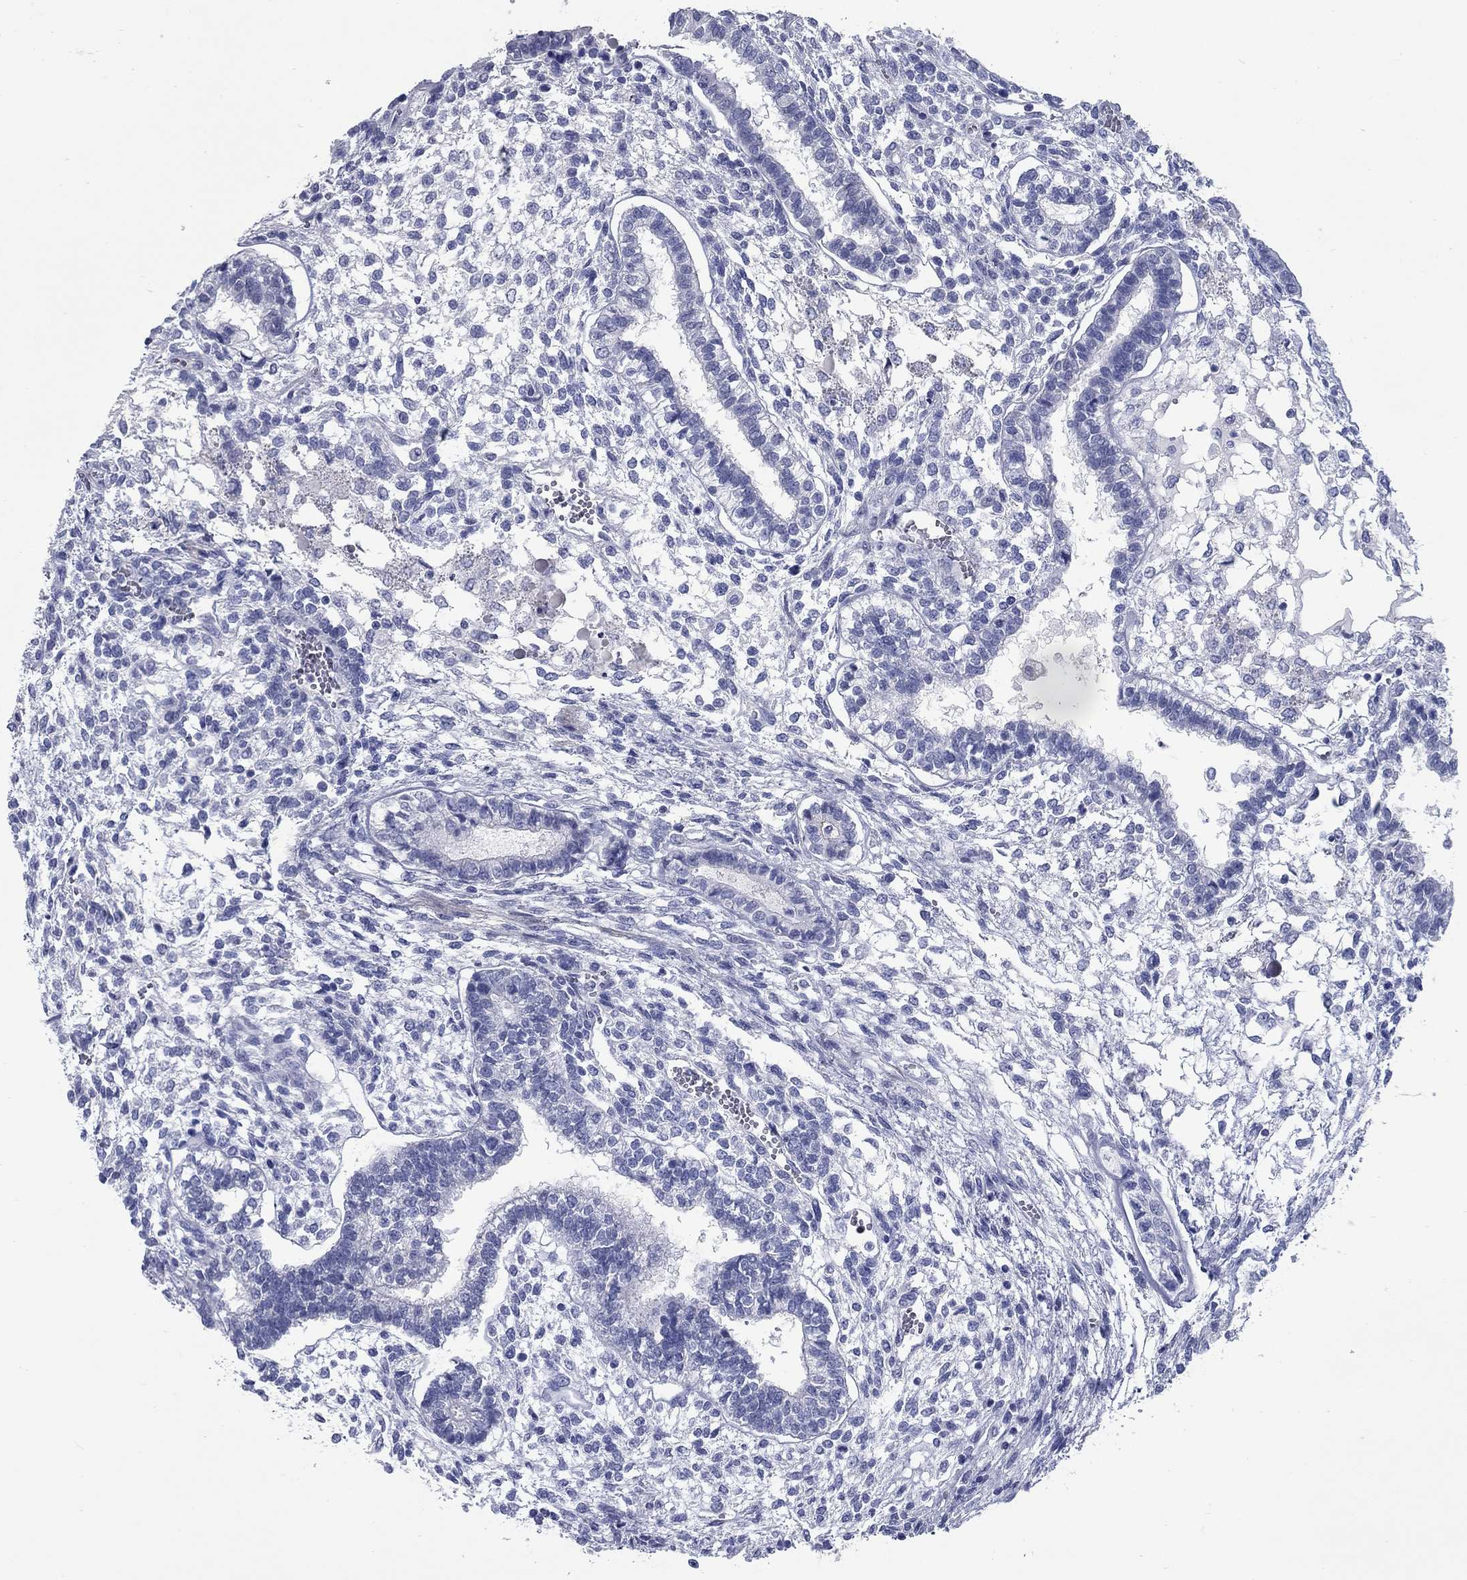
{"staining": {"intensity": "negative", "quantity": "none", "location": "none"}, "tissue": "testis cancer", "cell_type": "Tumor cells", "image_type": "cancer", "snomed": [{"axis": "morphology", "description": "Carcinoma, Embryonal, NOS"}, {"axis": "topography", "description": "Testis"}], "caption": "Immunohistochemistry (IHC) histopathology image of testis cancer (embryonal carcinoma) stained for a protein (brown), which reveals no positivity in tumor cells.", "gene": "KIRREL2", "patient": {"sex": "male", "age": 37}}